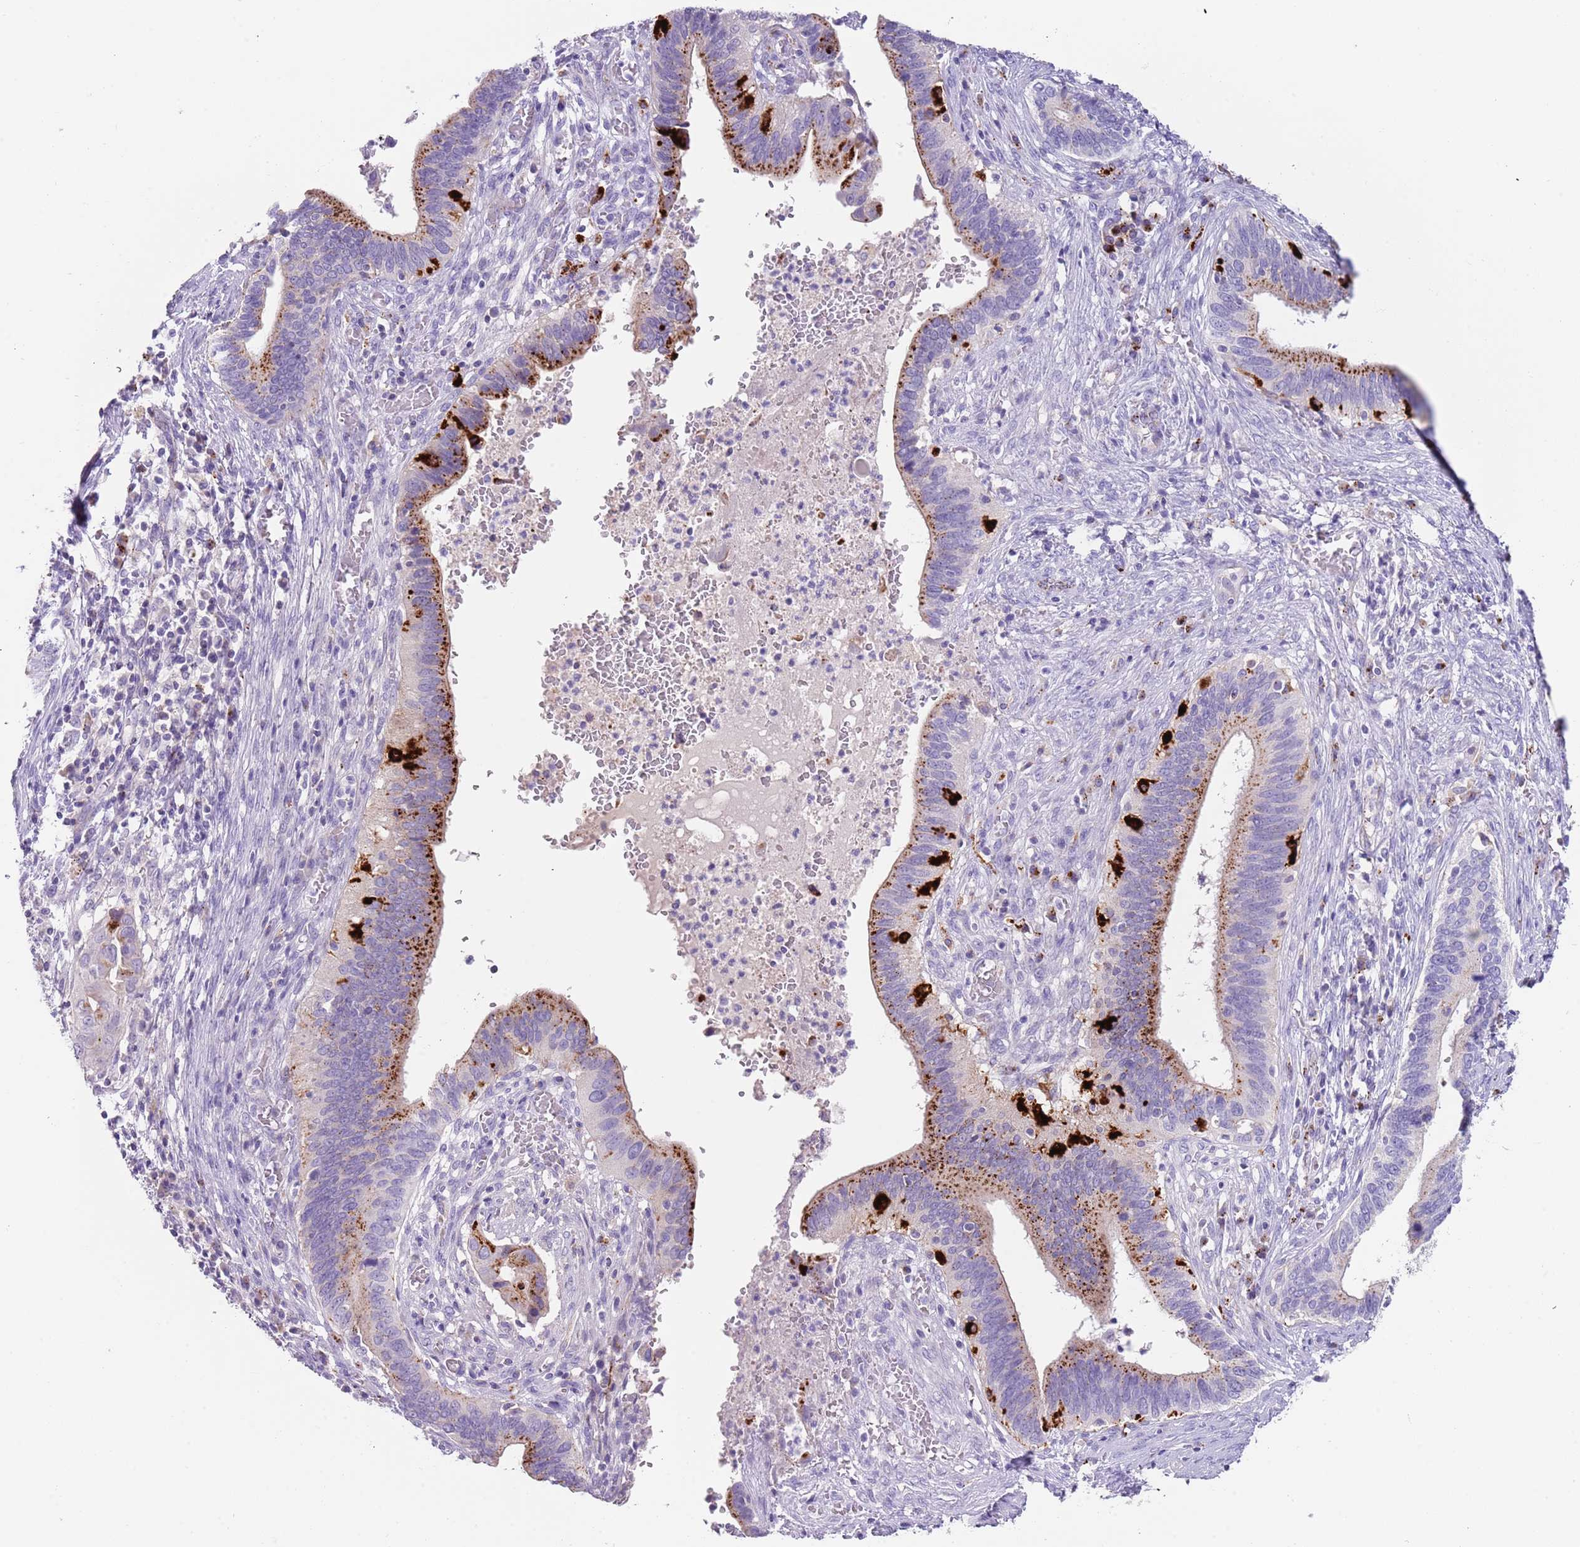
{"staining": {"intensity": "strong", "quantity": "25%-75%", "location": "cytoplasmic/membranous"}, "tissue": "cervical cancer", "cell_type": "Tumor cells", "image_type": "cancer", "snomed": [{"axis": "morphology", "description": "Adenocarcinoma, NOS"}, {"axis": "topography", "description": "Cervix"}], "caption": "Protein staining of cervical adenocarcinoma tissue reveals strong cytoplasmic/membranous positivity in about 25%-75% of tumor cells.", "gene": "LRRN3", "patient": {"sex": "female", "age": 42}}